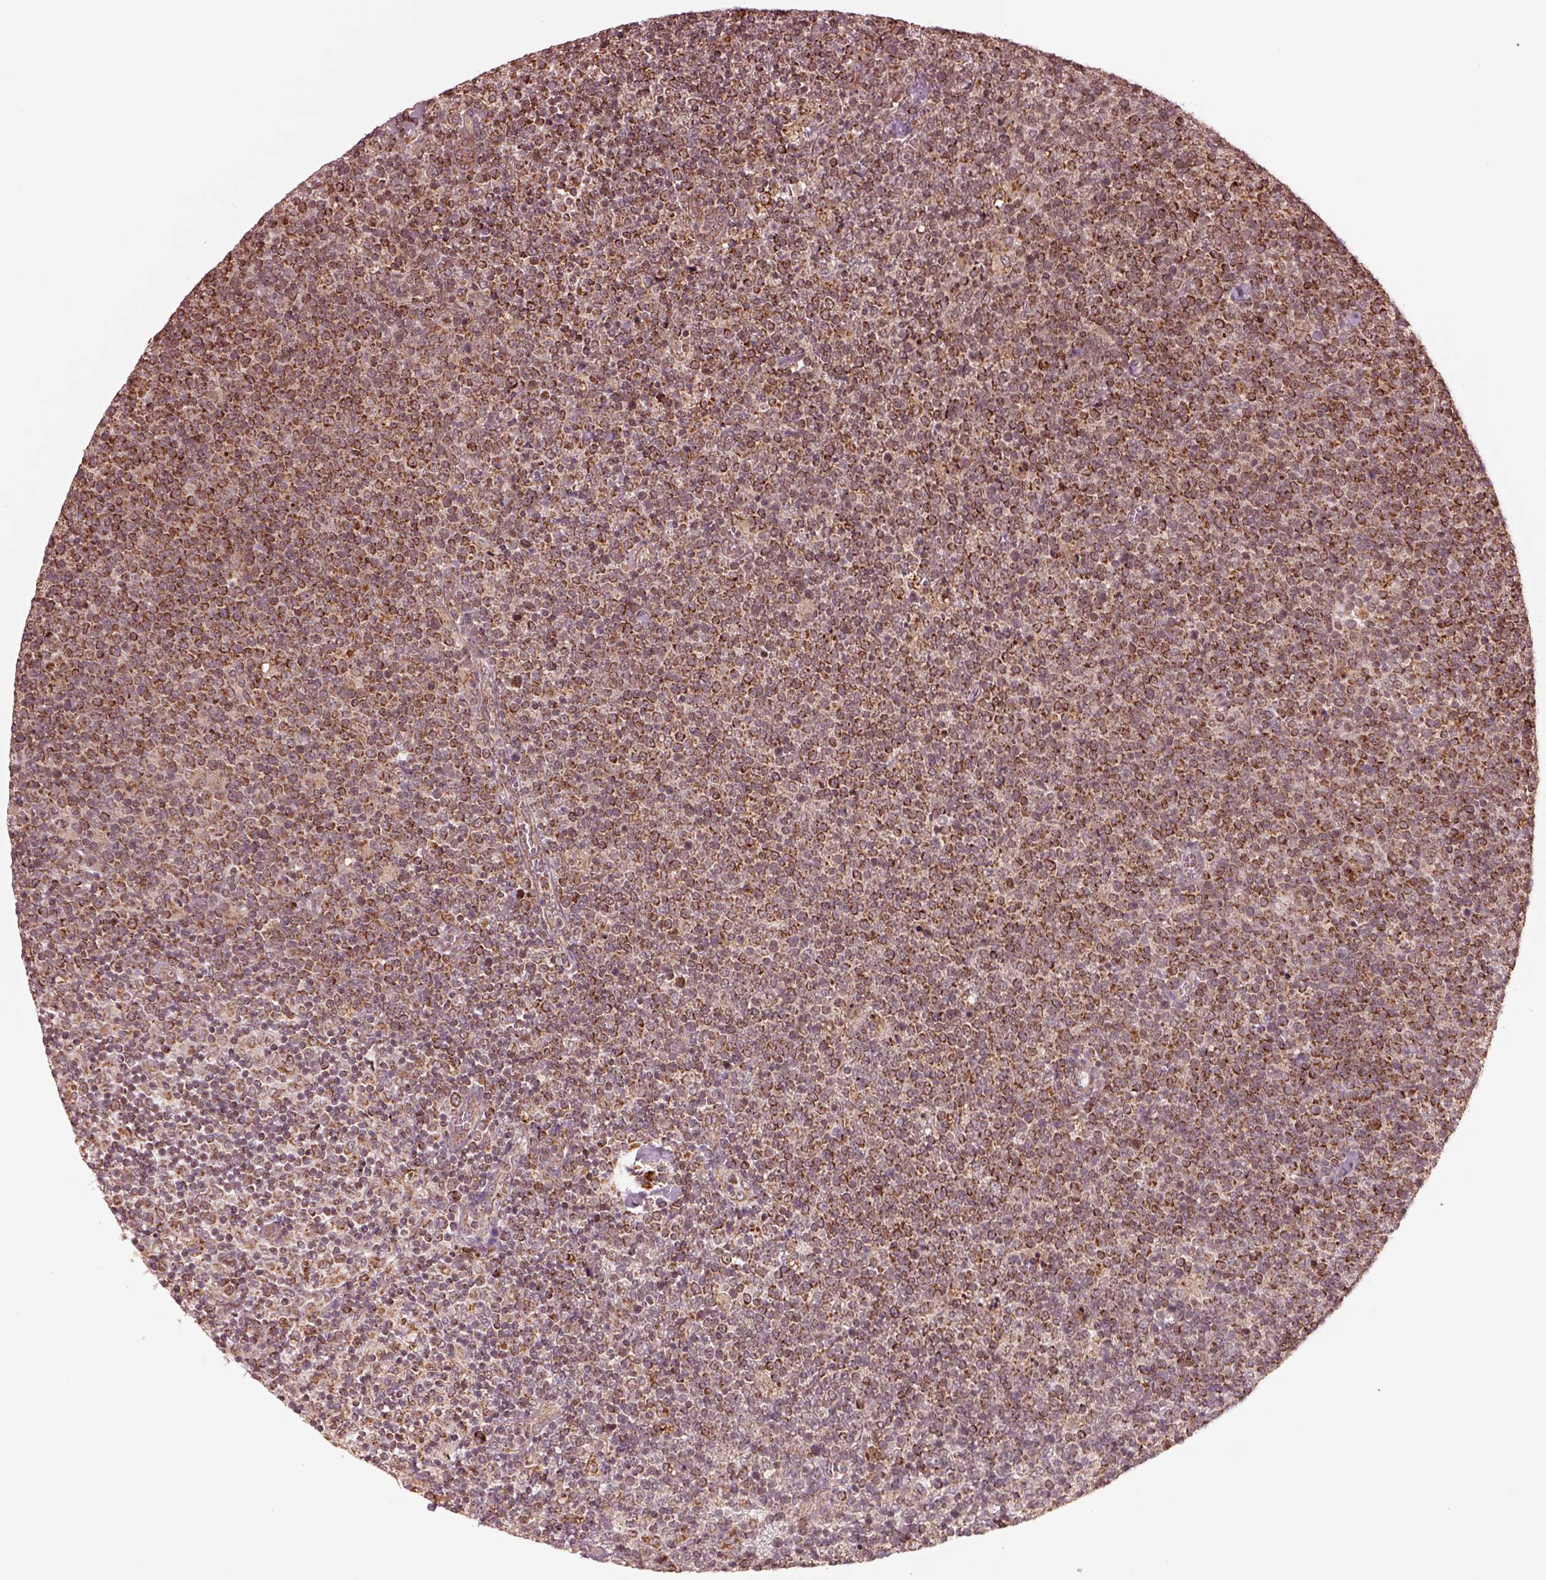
{"staining": {"intensity": "strong", "quantity": ">75%", "location": "cytoplasmic/membranous"}, "tissue": "lymphoma", "cell_type": "Tumor cells", "image_type": "cancer", "snomed": [{"axis": "morphology", "description": "Malignant lymphoma, non-Hodgkin's type, High grade"}, {"axis": "topography", "description": "Lymph node"}], "caption": "A high-resolution image shows IHC staining of high-grade malignant lymphoma, non-Hodgkin's type, which displays strong cytoplasmic/membranous staining in approximately >75% of tumor cells.", "gene": "SEL1L3", "patient": {"sex": "male", "age": 61}}